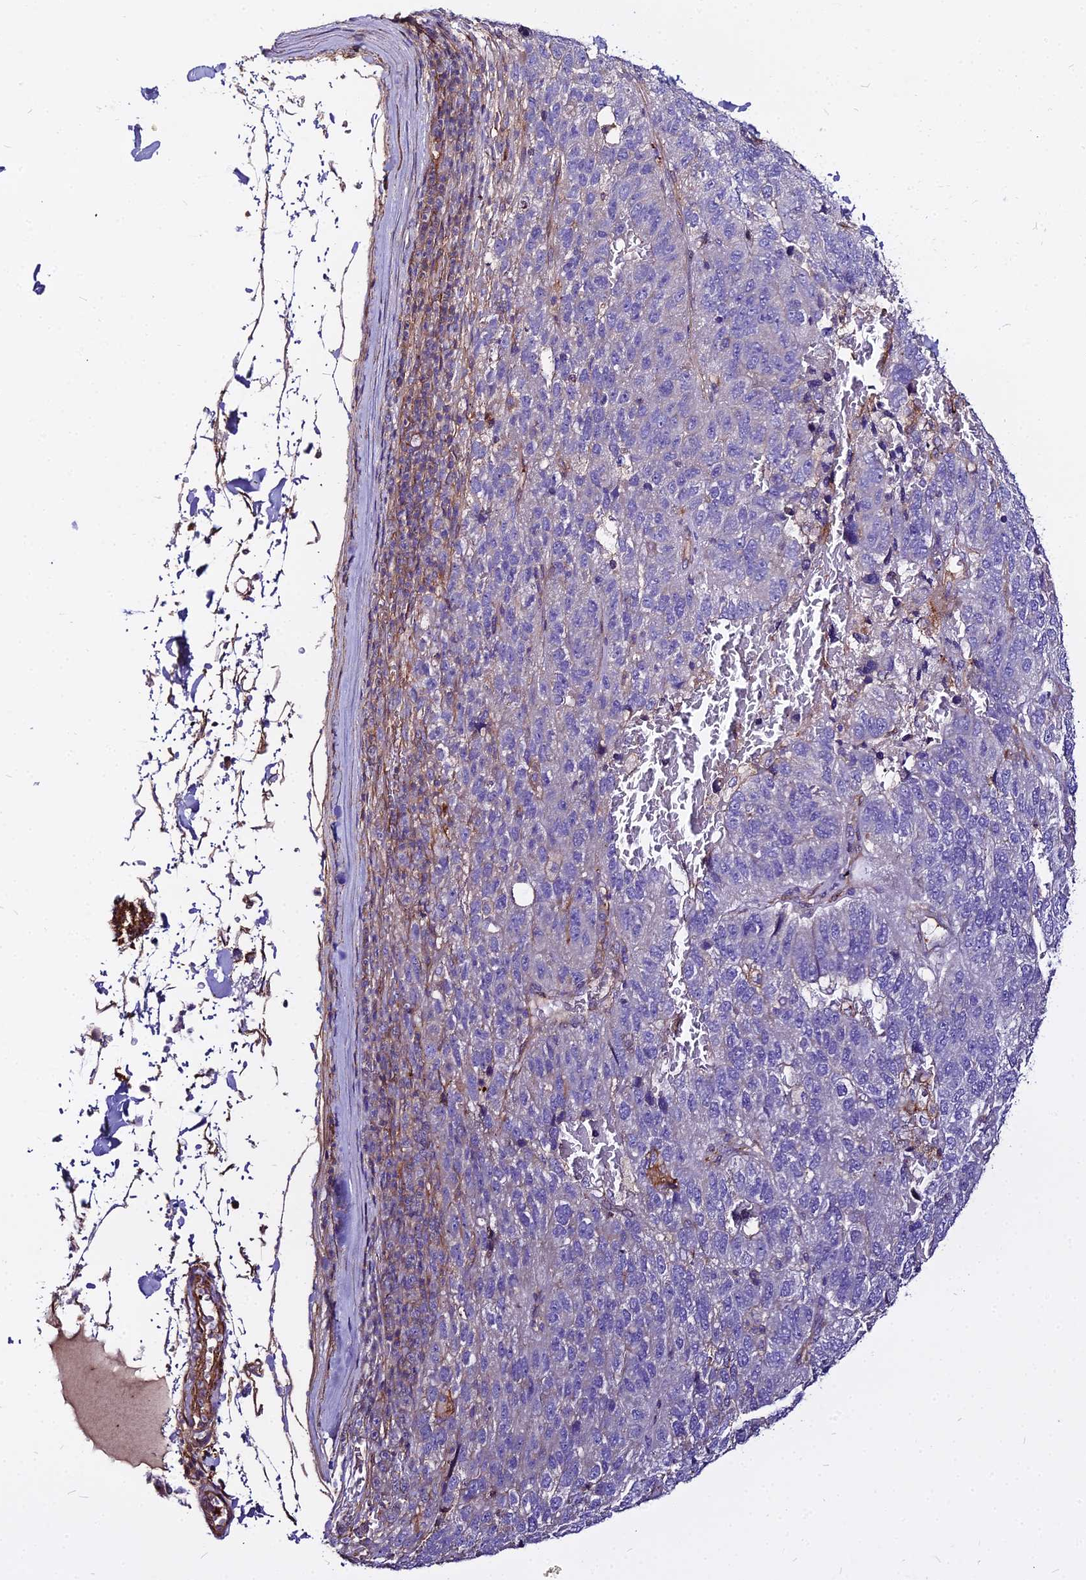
{"staining": {"intensity": "negative", "quantity": "none", "location": "none"}, "tissue": "pancreatic cancer", "cell_type": "Tumor cells", "image_type": "cancer", "snomed": [{"axis": "morphology", "description": "Adenocarcinoma, NOS"}, {"axis": "topography", "description": "Pancreas"}], "caption": "The photomicrograph exhibits no staining of tumor cells in adenocarcinoma (pancreatic).", "gene": "GLYAT", "patient": {"sex": "female", "age": 61}}